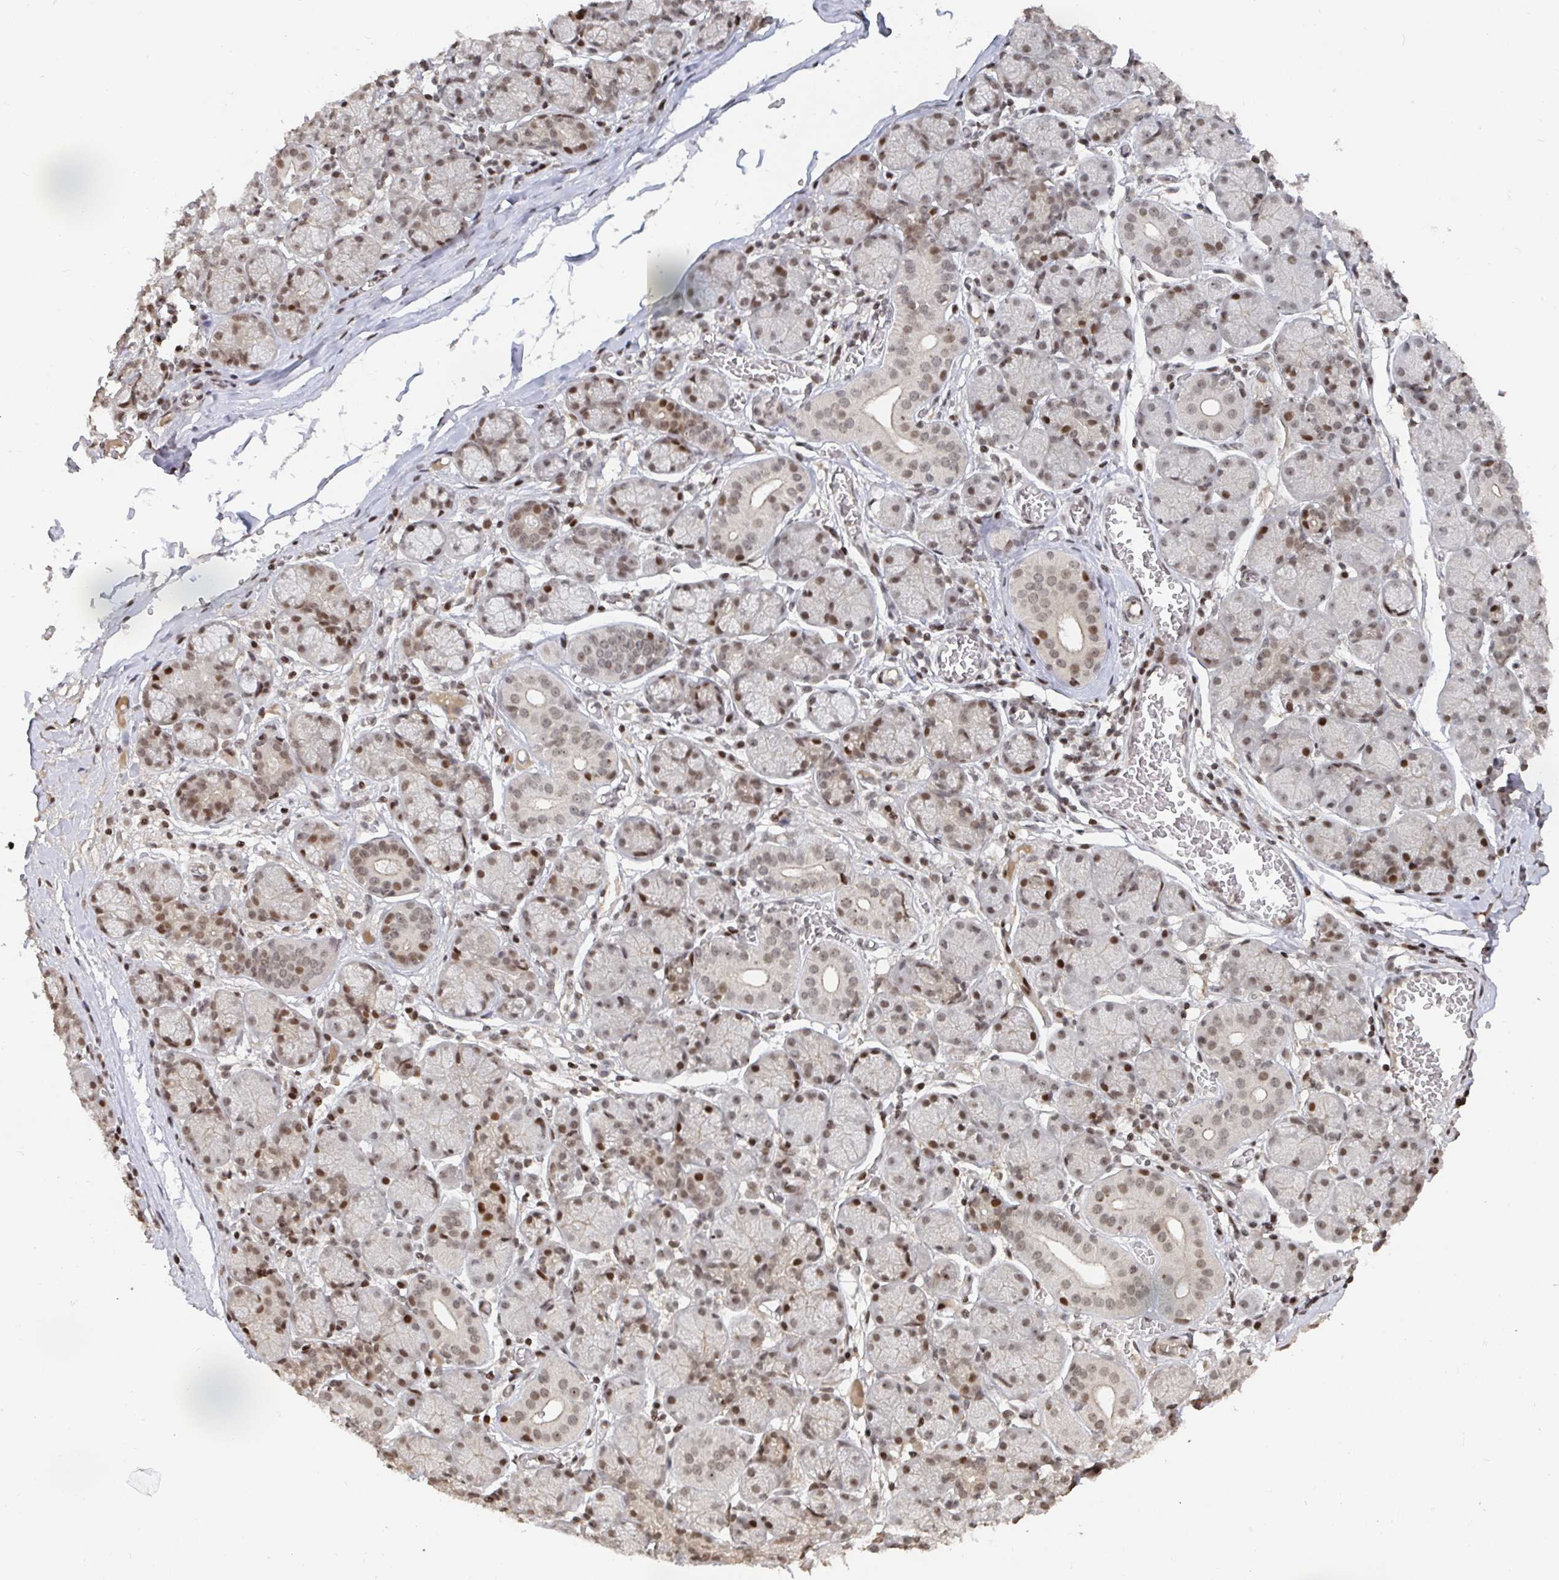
{"staining": {"intensity": "moderate", "quantity": "25%-75%", "location": "cytoplasmic/membranous,nuclear"}, "tissue": "salivary gland", "cell_type": "Glandular cells", "image_type": "normal", "snomed": [{"axis": "morphology", "description": "Normal tissue, NOS"}, {"axis": "topography", "description": "Salivary gland"}], "caption": "Immunohistochemistry of unremarkable human salivary gland displays medium levels of moderate cytoplasmic/membranous,nuclear staining in about 25%-75% of glandular cells.", "gene": "ZDHHC12", "patient": {"sex": "female", "age": 24}}